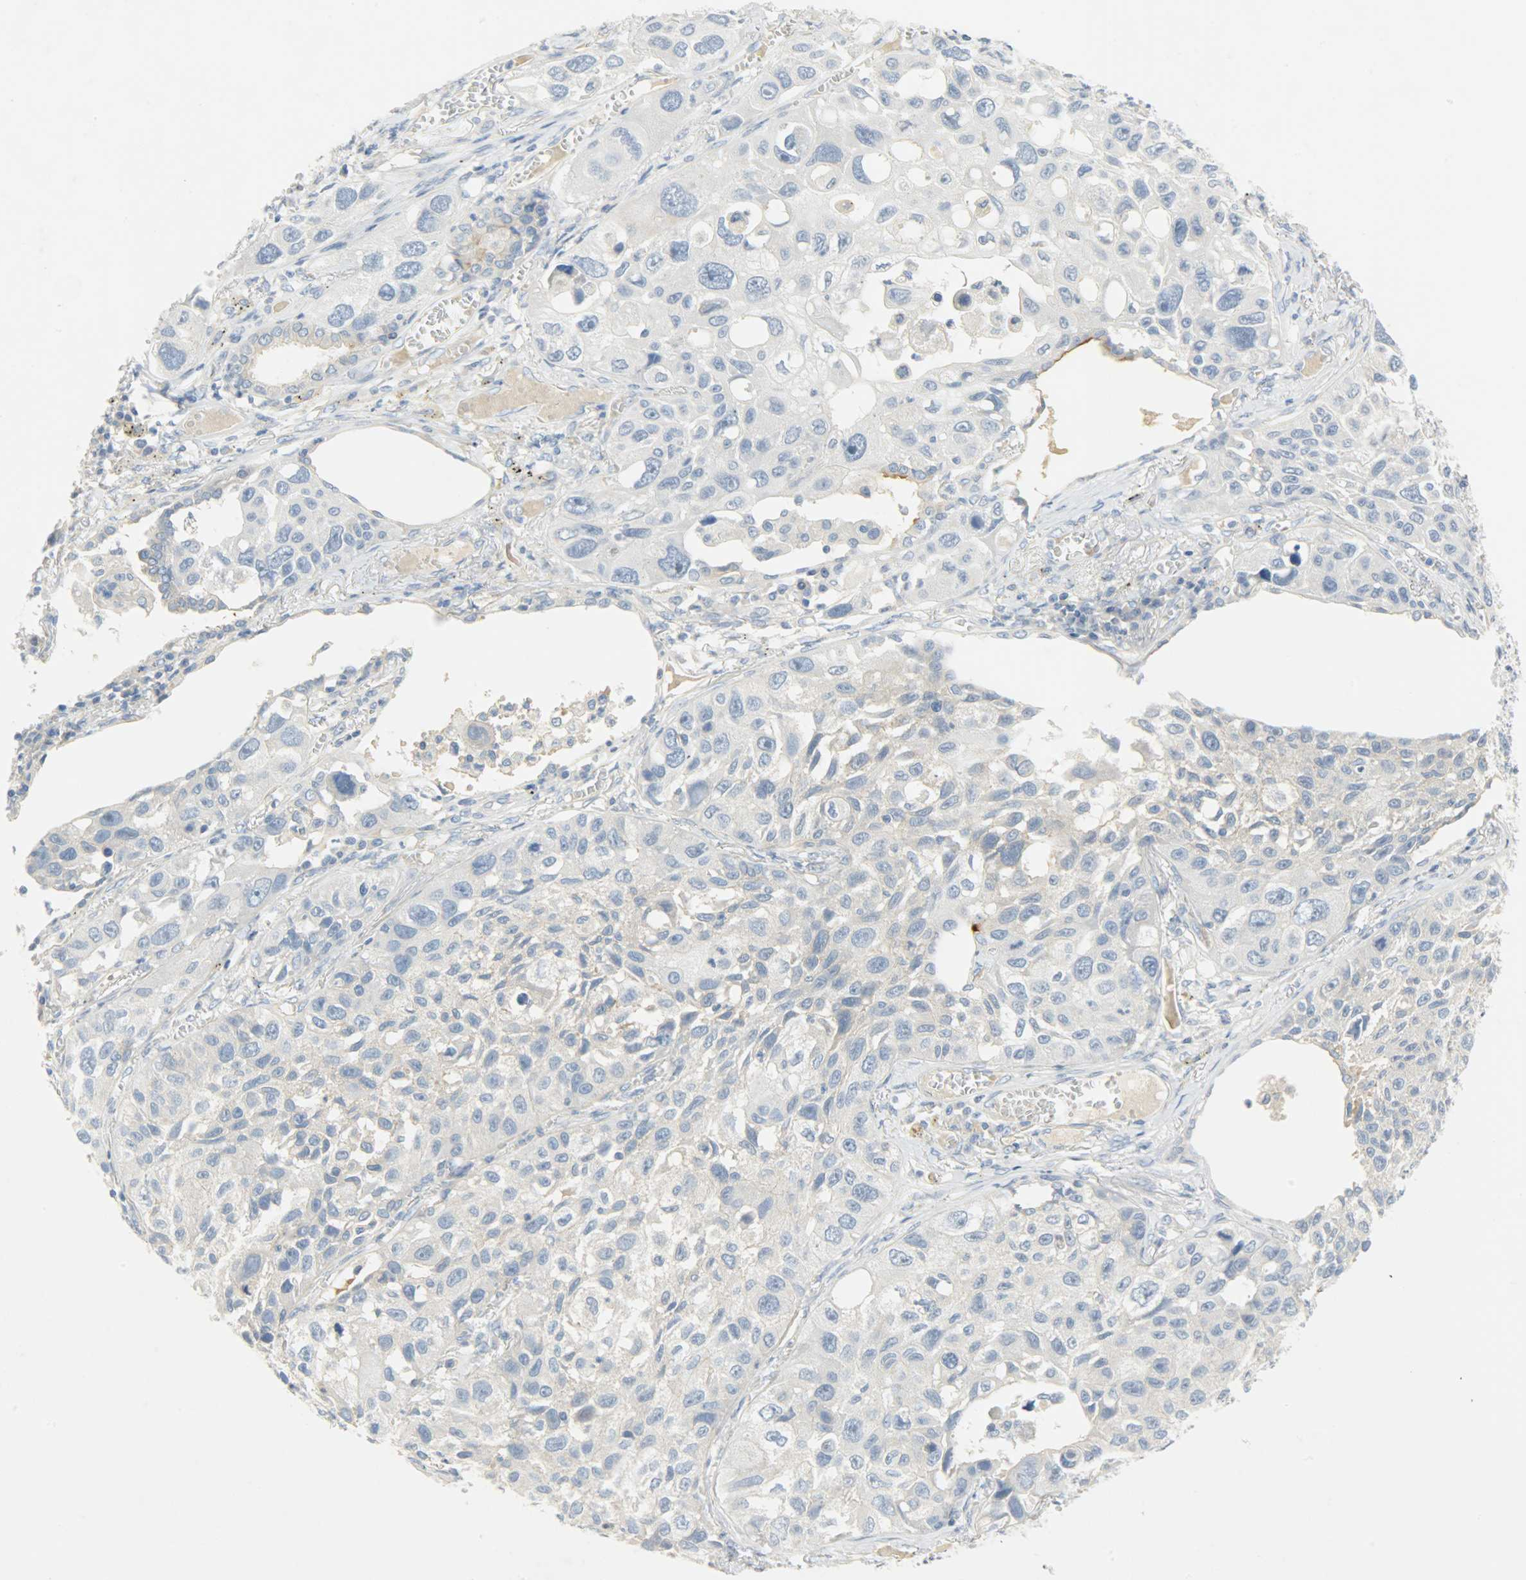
{"staining": {"intensity": "weak", "quantity": "25%-75%", "location": "cytoplasmic/membranous"}, "tissue": "lung cancer", "cell_type": "Tumor cells", "image_type": "cancer", "snomed": [{"axis": "morphology", "description": "Squamous cell carcinoma, NOS"}, {"axis": "topography", "description": "Lung"}], "caption": "This histopathology image demonstrates immunohistochemistry (IHC) staining of lung squamous cell carcinoma, with low weak cytoplasmic/membranous expression in about 25%-75% of tumor cells.", "gene": "PROM1", "patient": {"sex": "male", "age": 71}}